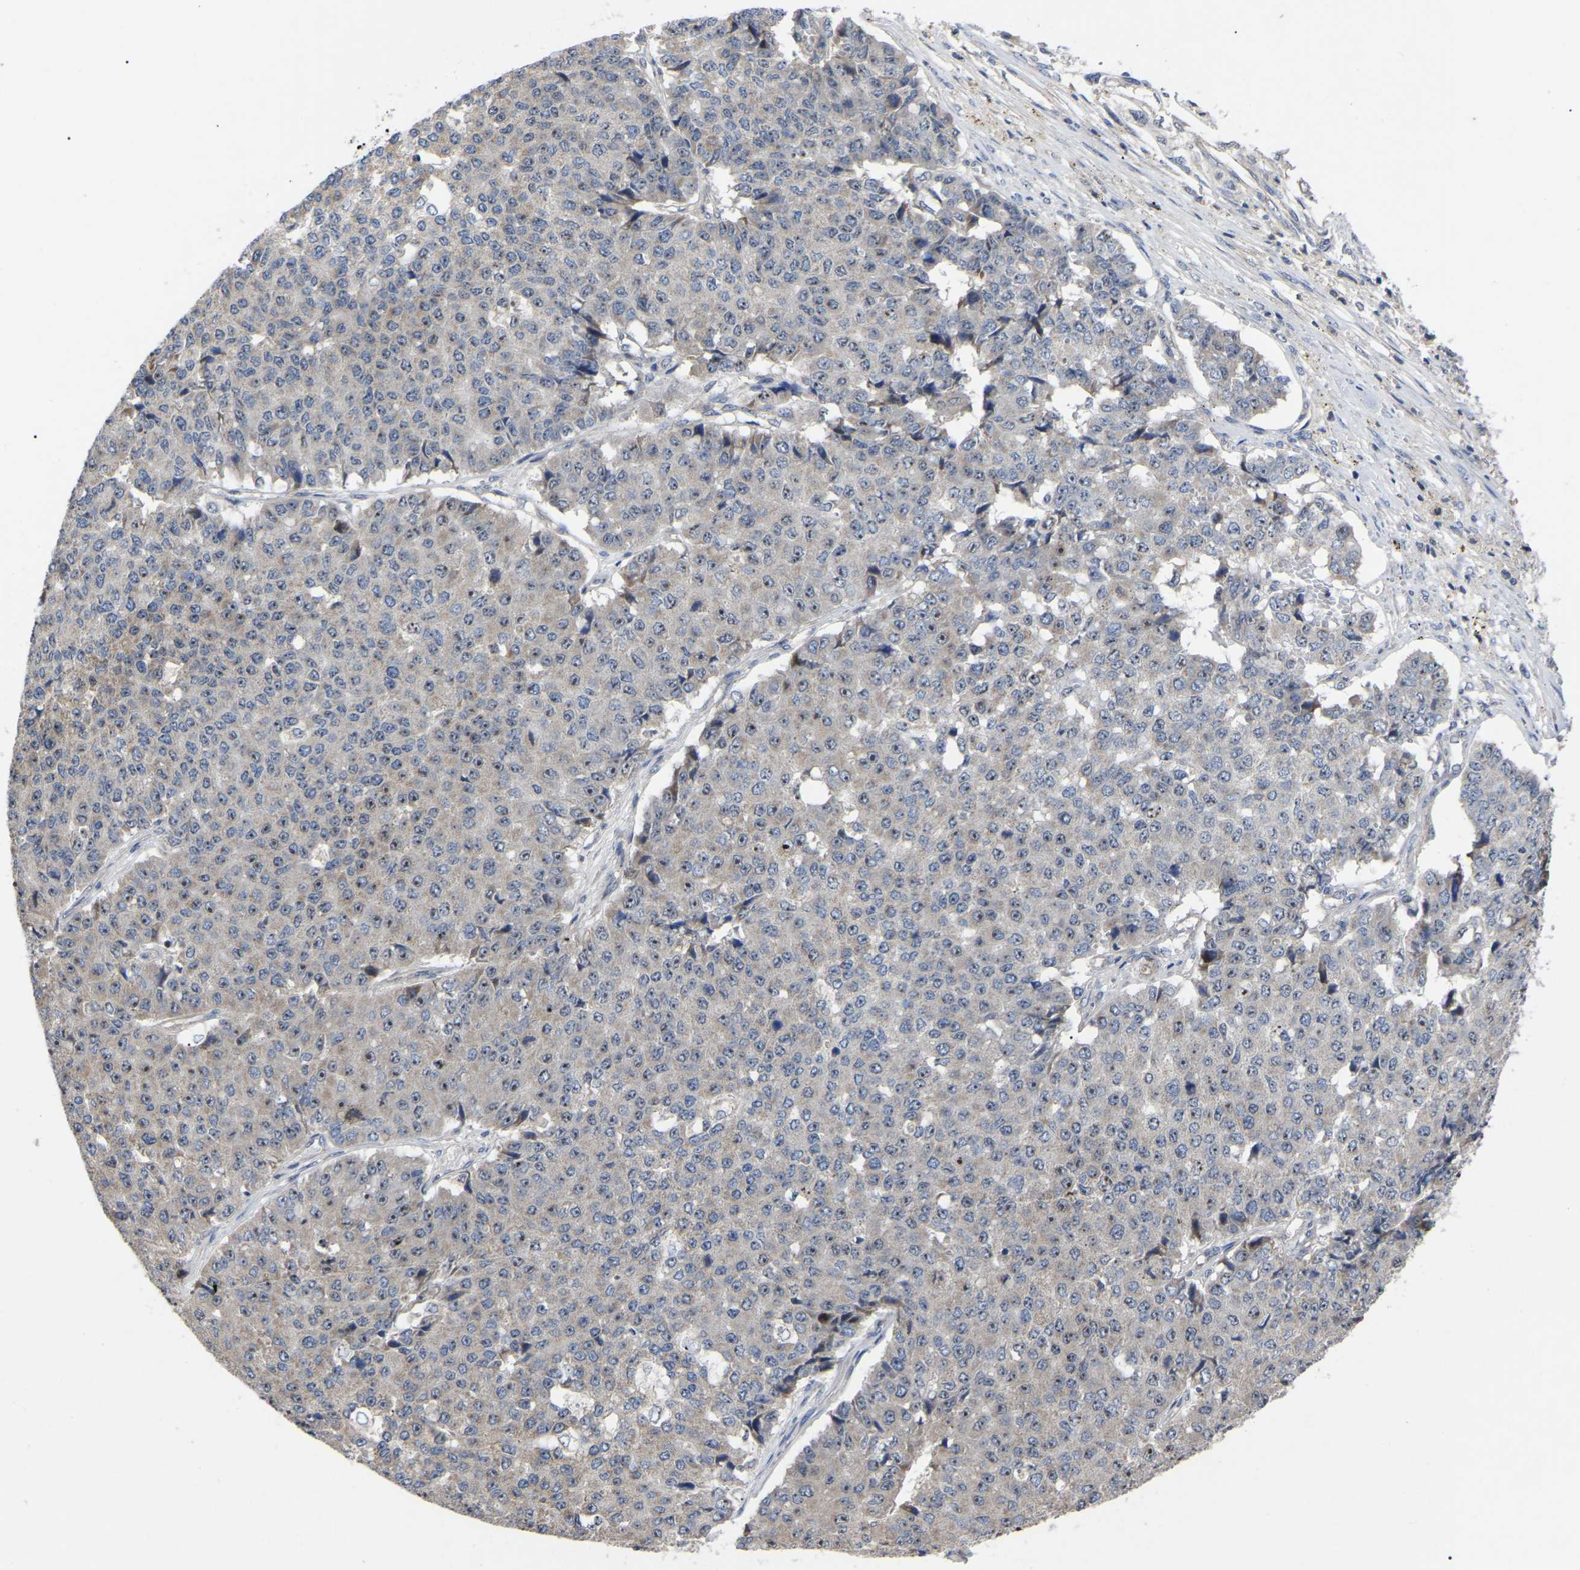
{"staining": {"intensity": "moderate", "quantity": "<25%", "location": "nuclear"}, "tissue": "pancreatic cancer", "cell_type": "Tumor cells", "image_type": "cancer", "snomed": [{"axis": "morphology", "description": "Adenocarcinoma, NOS"}, {"axis": "topography", "description": "Pancreas"}], "caption": "Tumor cells reveal low levels of moderate nuclear expression in approximately <25% of cells in pancreatic cancer.", "gene": "NOP53", "patient": {"sex": "male", "age": 50}}